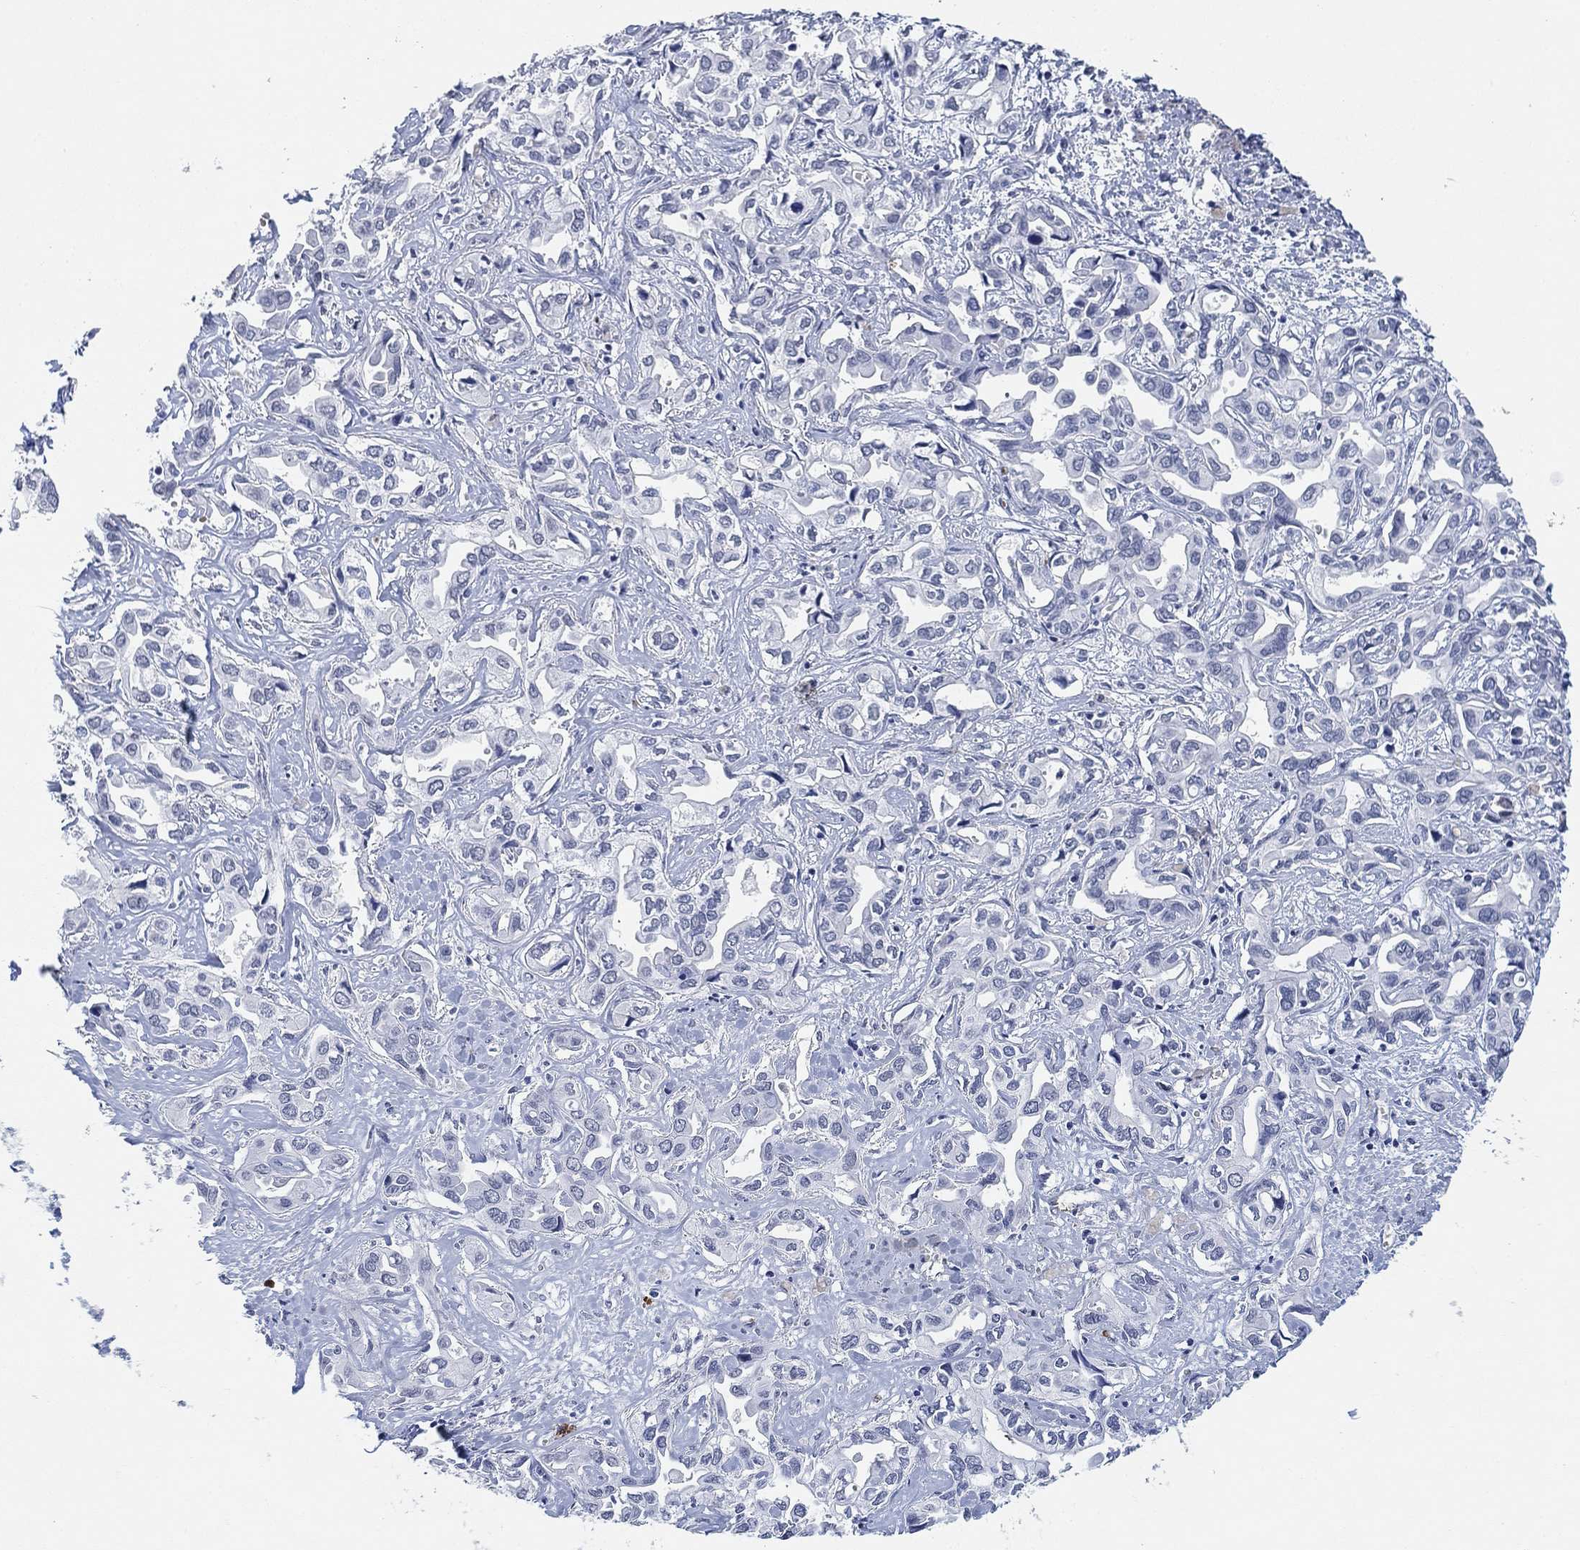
{"staining": {"intensity": "negative", "quantity": "none", "location": "none"}, "tissue": "liver cancer", "cell_type": "Tumor cells", "image_type": "cancer", "snomed": [{"axis": "morphology", "description": "Cholangiocarcinoma"}, {"axis": "topography", "description": "Liver"}], "caption": "A micrograph of liver cholangiocarcinoma stained for a protein shows no brown staining in tumor cells.", "gene": "PAX6", "patient": {"sex": "female", "age": 64}}